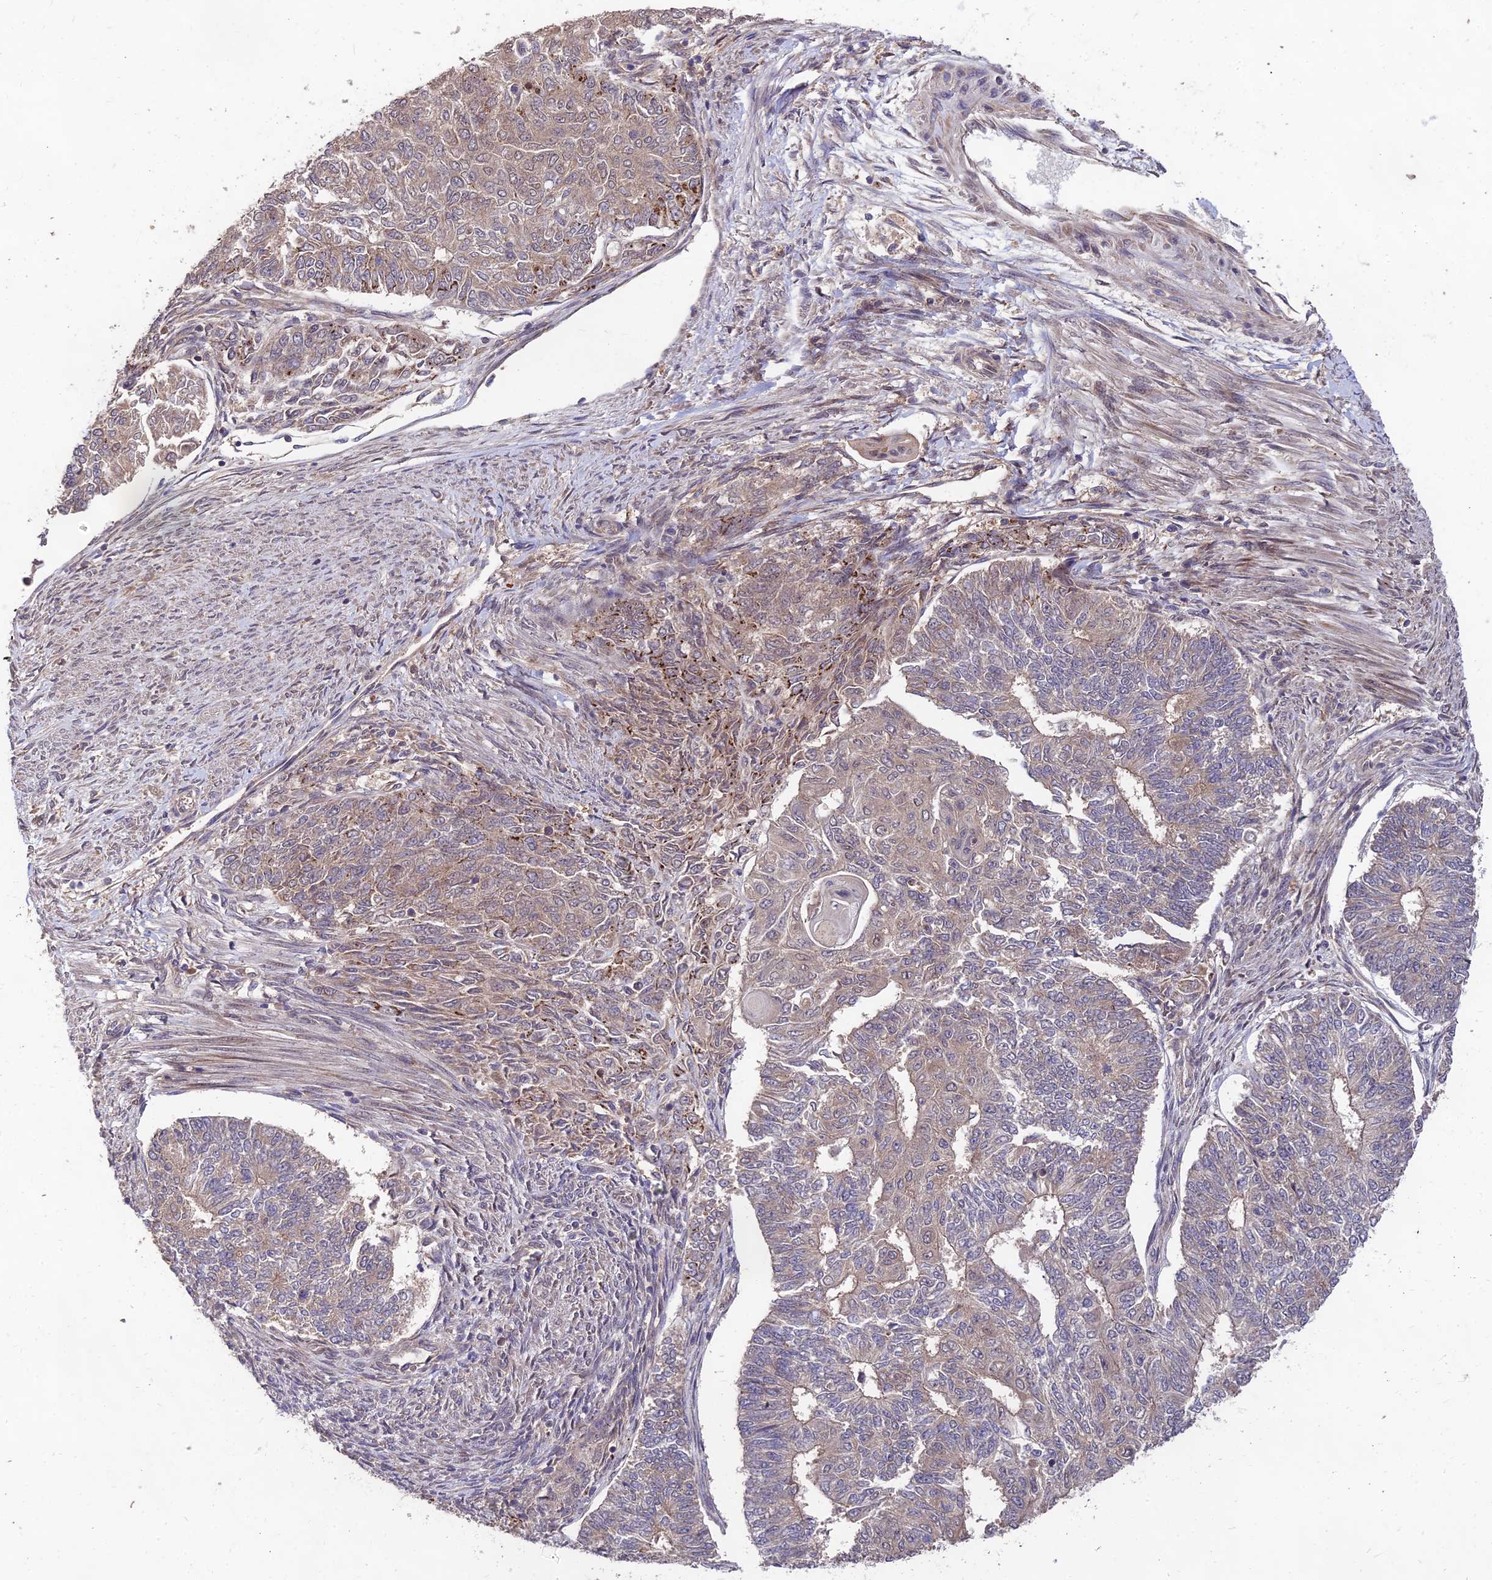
{"staining": {"intensity": "weak", "quantity": "25%-75%", "location": "cytoplasmic/membranous"}, "tissue": "endometrial cancer", "cell_type": "Tumor cells", "image_type": "cancer", "snomed": [{"axis": "morphology", "description": "Adenocarcinoma, NOS"}, {"axis": "topography", "description": "Endometrium"}], "caption": "Immunohistochemistry (IHC) of human endometrial adenocarcinoma displays low levels of weak cytoplasmic/membranous positivity in approximately 25%-75% of tumor cells.", "gene": "MKKS", "patient": {"sex": "female", "age": 32}}